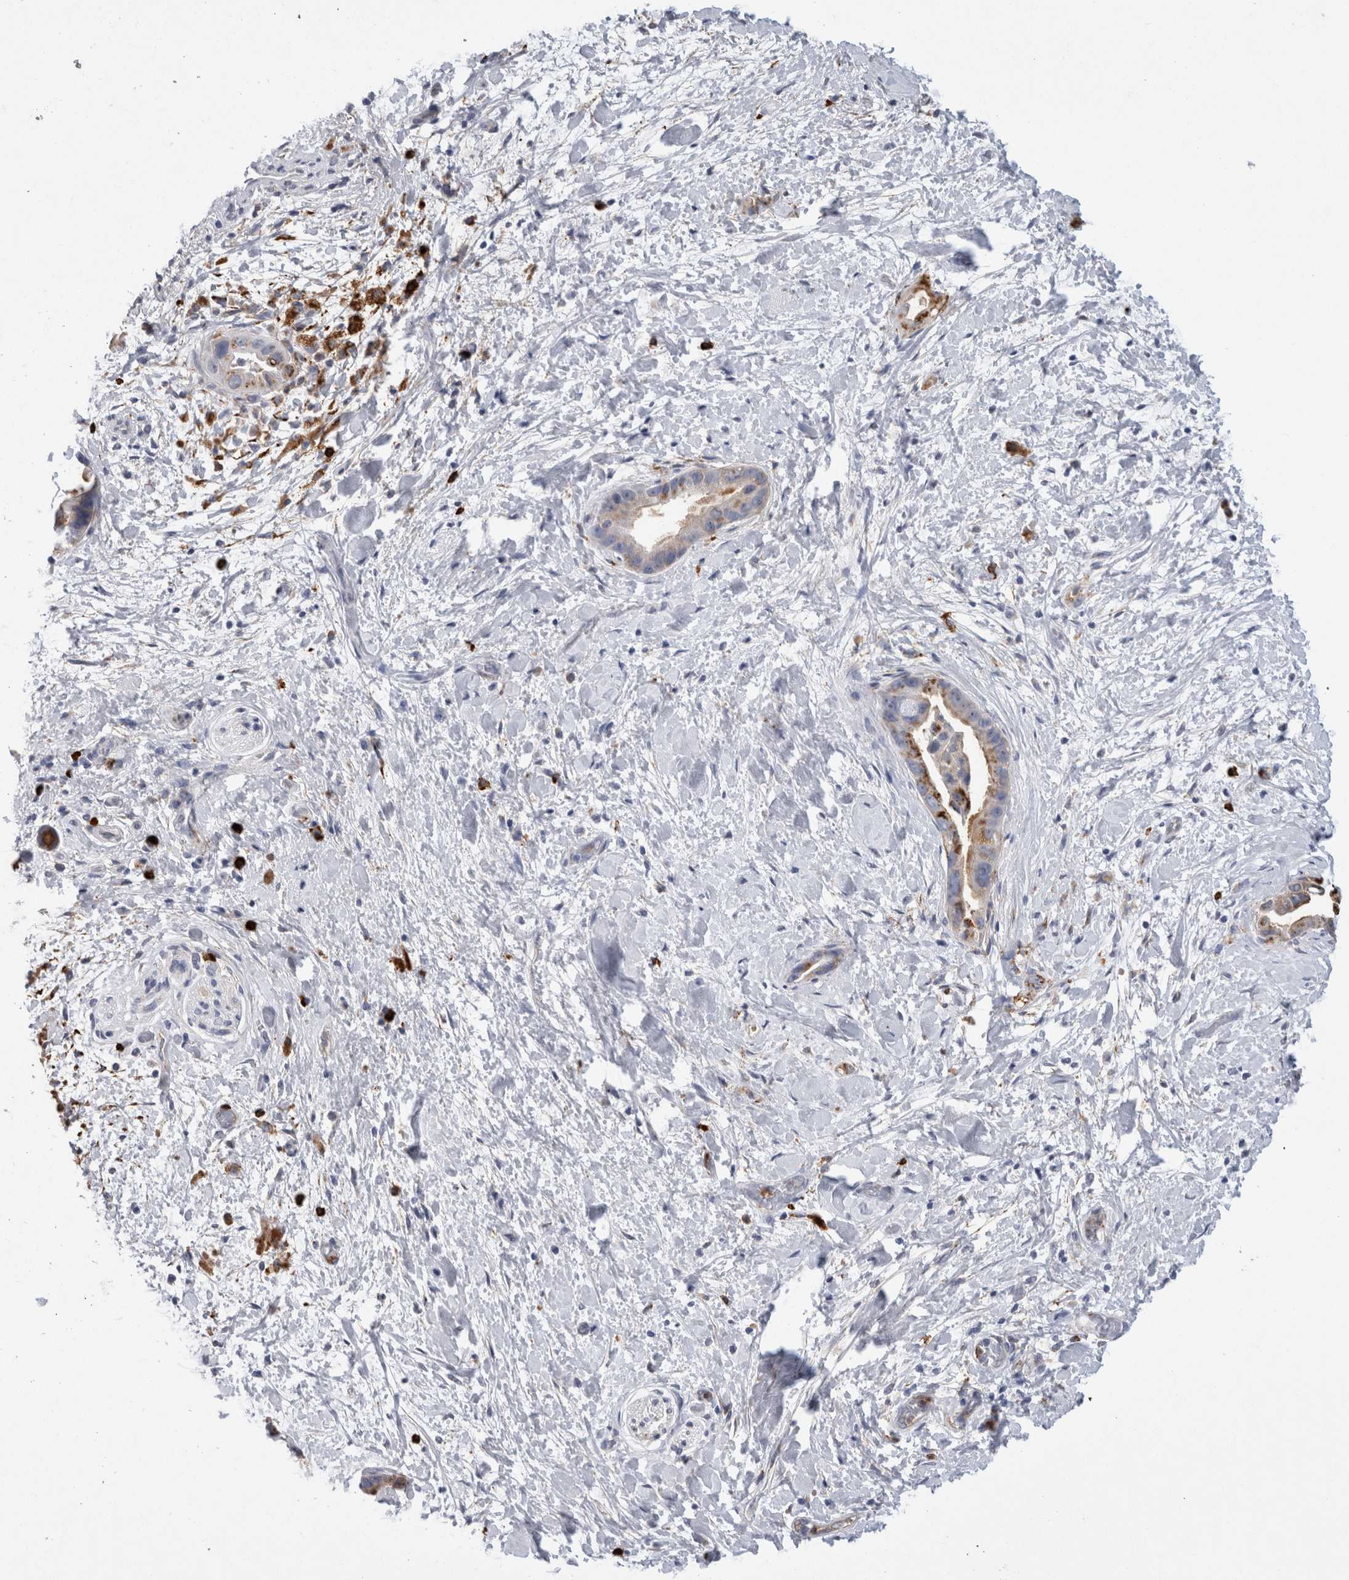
{"staining": {"intensity": "negative", "quantity": "none", "location": "none"}, "tissue": "pancreatic cancer", "cell_type": "Tumor cells", "image_type": "cancer", "snomed": [{"axis": "morphology", "description": "Adenocarcinoma, NOS"}, {"axis": "topography", "description": "Pancreas"}], "caption": "Image shows no significant protein staining in tumor cells of pancreatic cancer.", "gene": "CD63", "patient": {"sex": "male", "age": 55}}